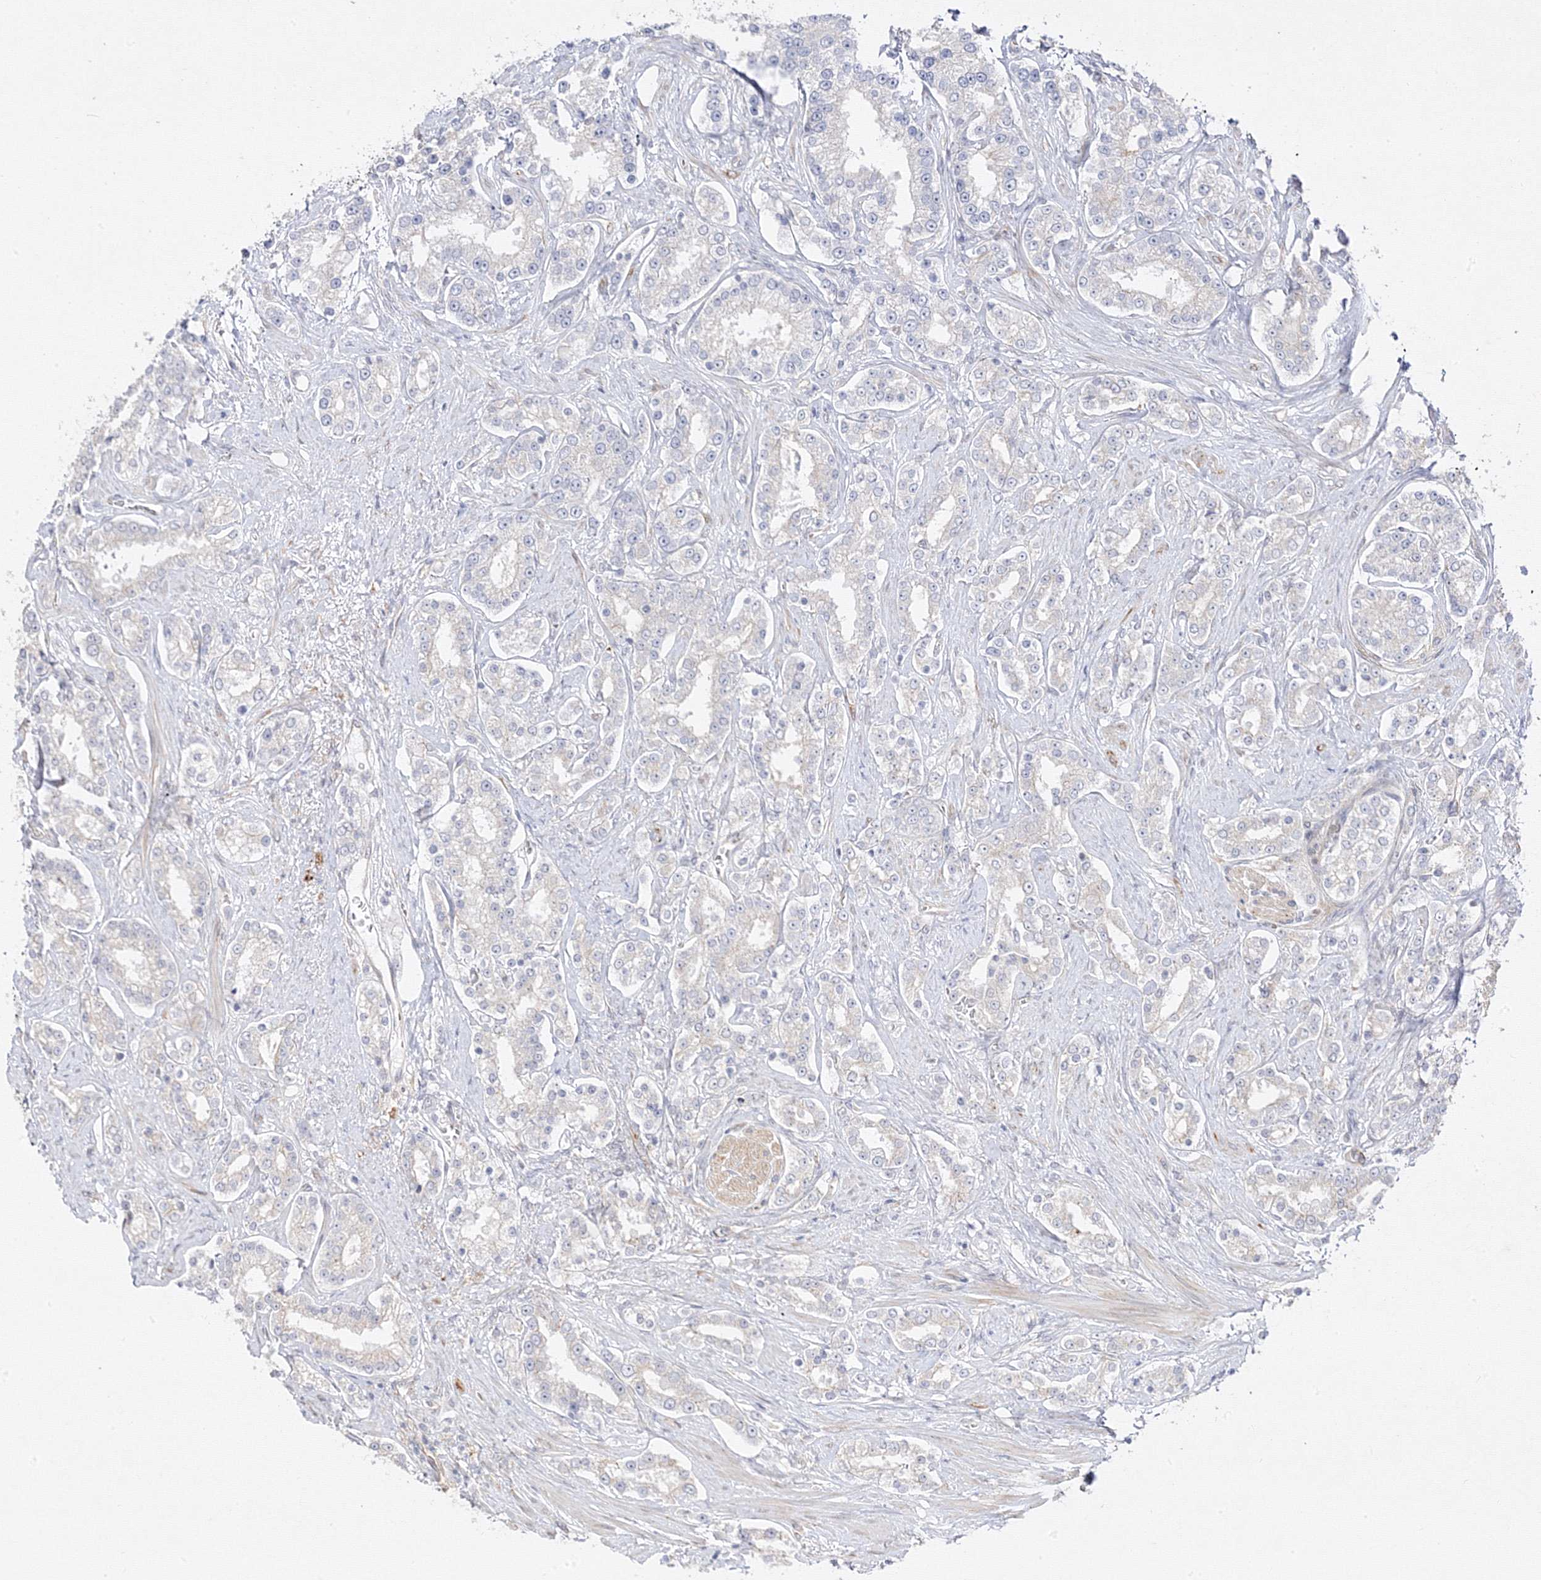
{"staining": {"intensity": "negative", "quantity": "none", "location": "none"}, "tissue": "prostate cancer", "cell_type": "Tumor cells", "image_type": "cancer", "snomed": [{"axis": "morphology", "description": "Normal tissue, NOS"}, {"axis": "morphology", "description": "Adenocarcinoma, High grade"}, {"axis": "topography", "description": "Prostate"}], "caption": "The immunohistochemistry photomicrograph has no significant expression in tumor cells of high-grade adenocarcinoma (prostate) tissue.", "gene": "C2CD2", "patient": {"sex": "male", "age": 83}}